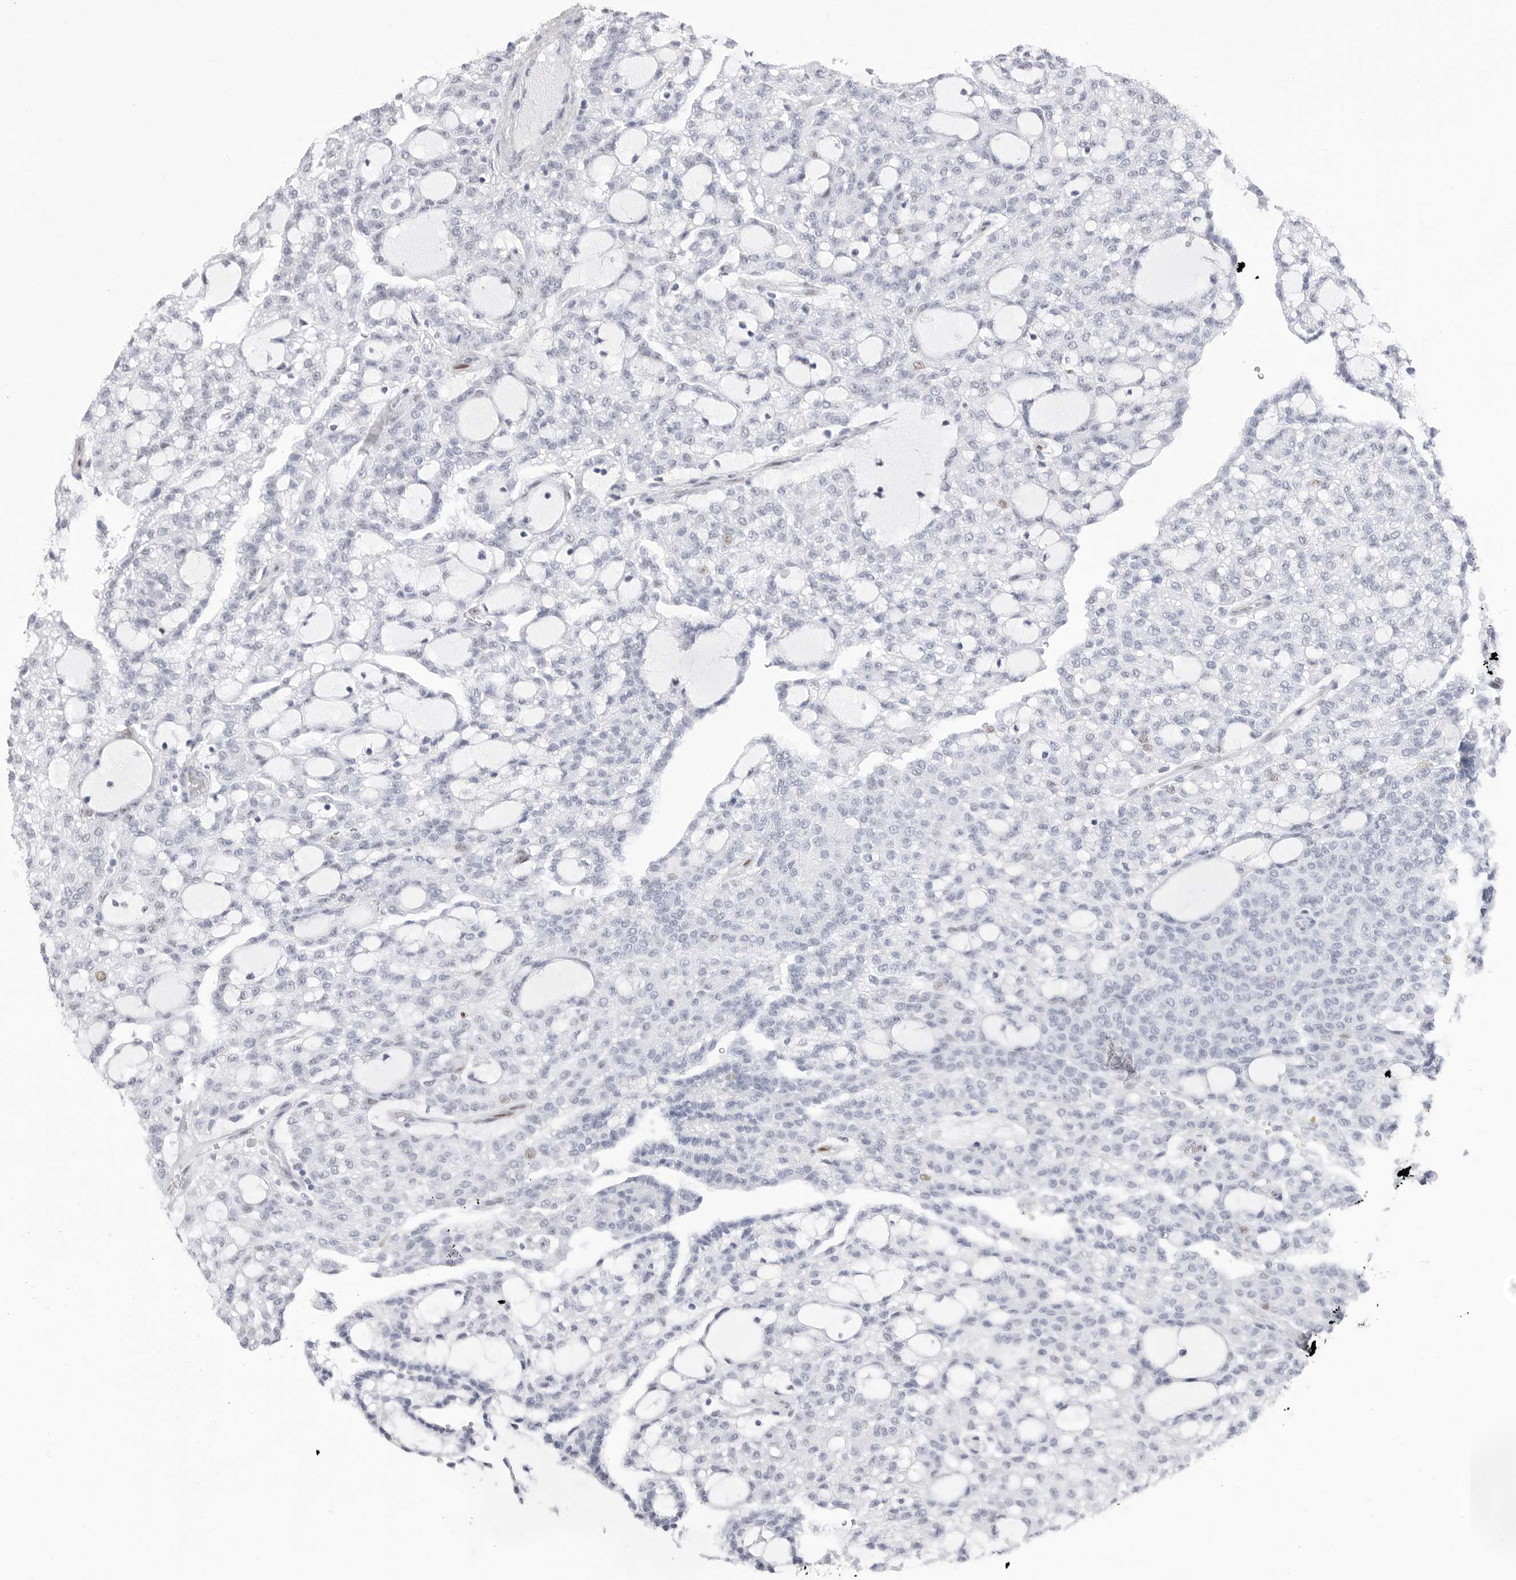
{"staining": {"intensity": "negative", "quantity": "none", "location": "none"}, "tissue": "renal cancer", "cell_type": "Tumor cells", "image_type": "cancer", "snomed": [{"axis": "morphology", "description": "Adenocarcinoma, NOS"}, {"axis": "topography", "description": "Kidney"}], "caption": "Renal cancer was stained to show a protein in brown. There is no significant expression in tumor cells.", "gene": "NASP", "patient": {"sex": "male", "age": 63}}